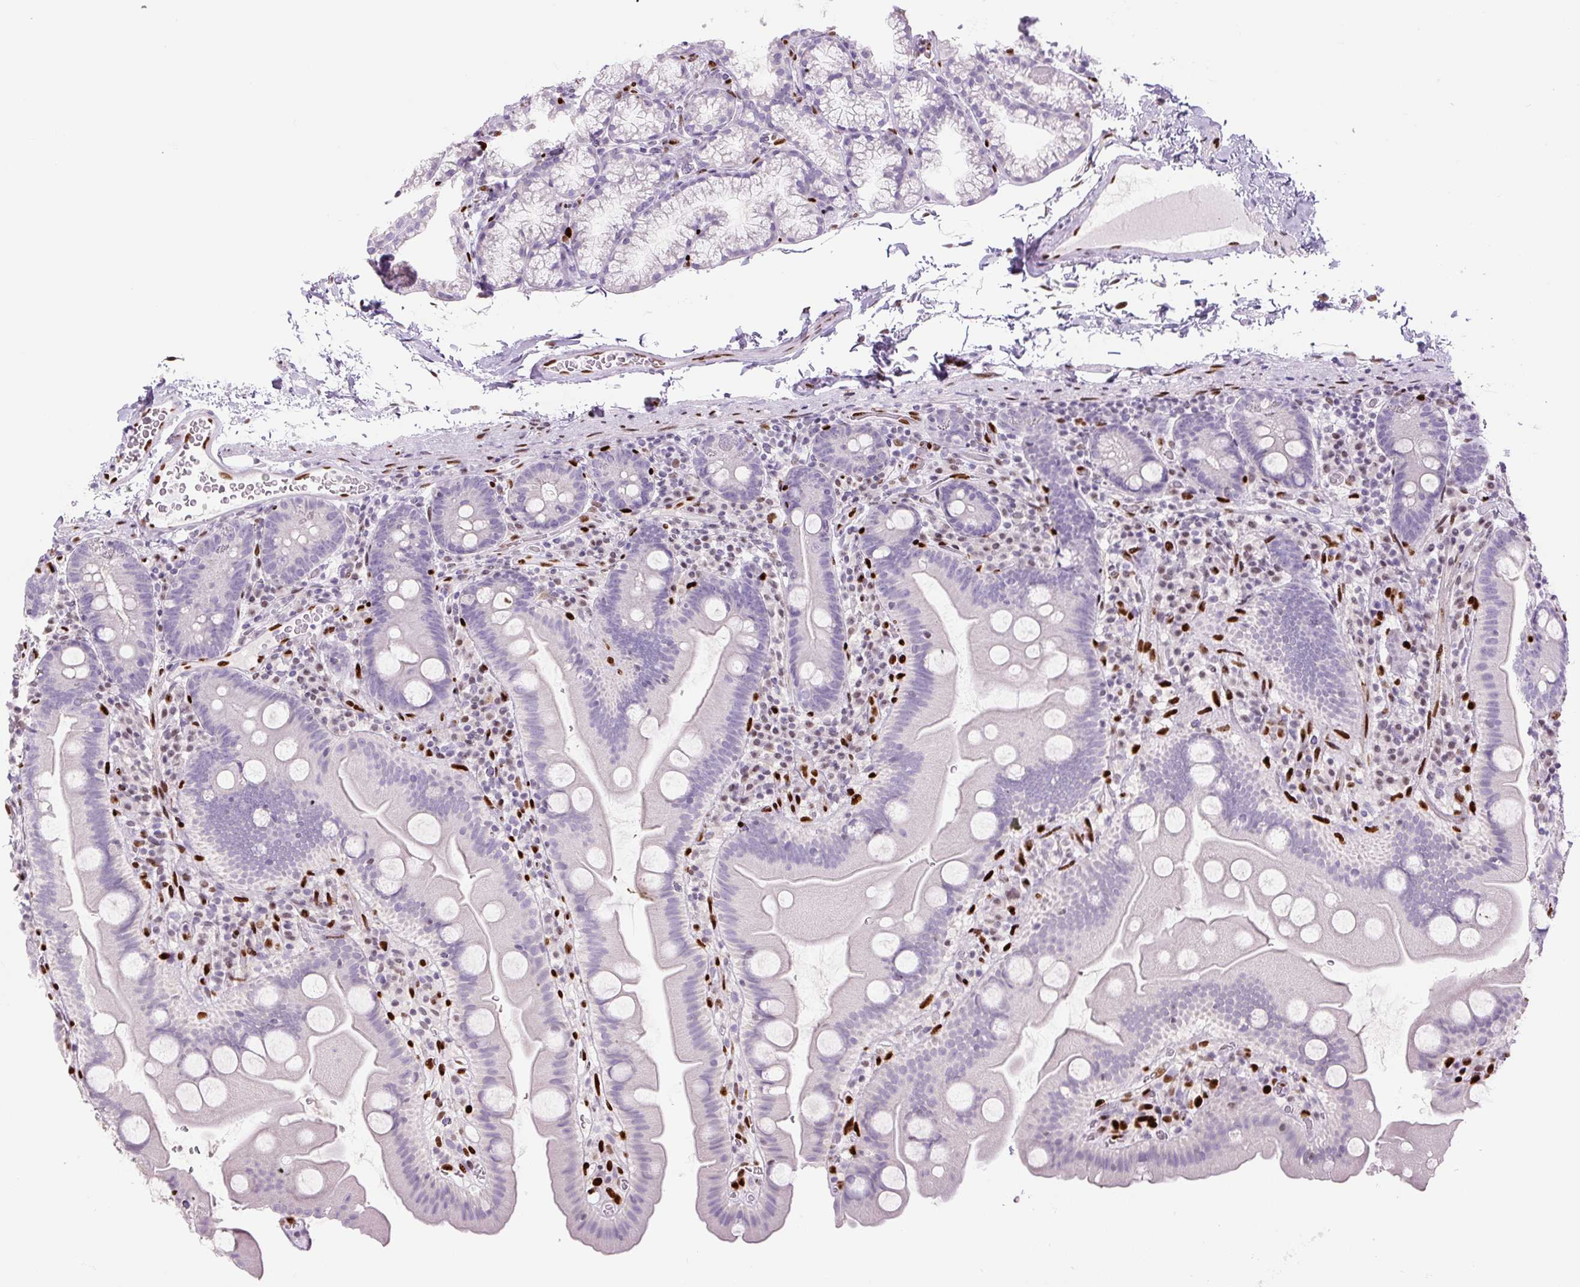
{"staining": {"intensity": "negative", "quantity": "none", "location": "none"}, "tissue": "small intestine", "cell_type": "Glandular cells", "image_type": "normal", "snomed": [{"axis": "morphology", "description": "Normal tissue, NOS"}, {"axis": "topography", "description": "Small intestine"}], "caption": "This histopathology image is of unremarkable small intestine stained with immunohistochemistry (IHC) to label a protein in brown with the nuclei are counter-stained blue. There is no staining in glandular cells. (DAB IHC visualized using brightfield microscopy, high magnification).", "gene": "ZEB1", "patient": {"sex": "female", "age": 68}}